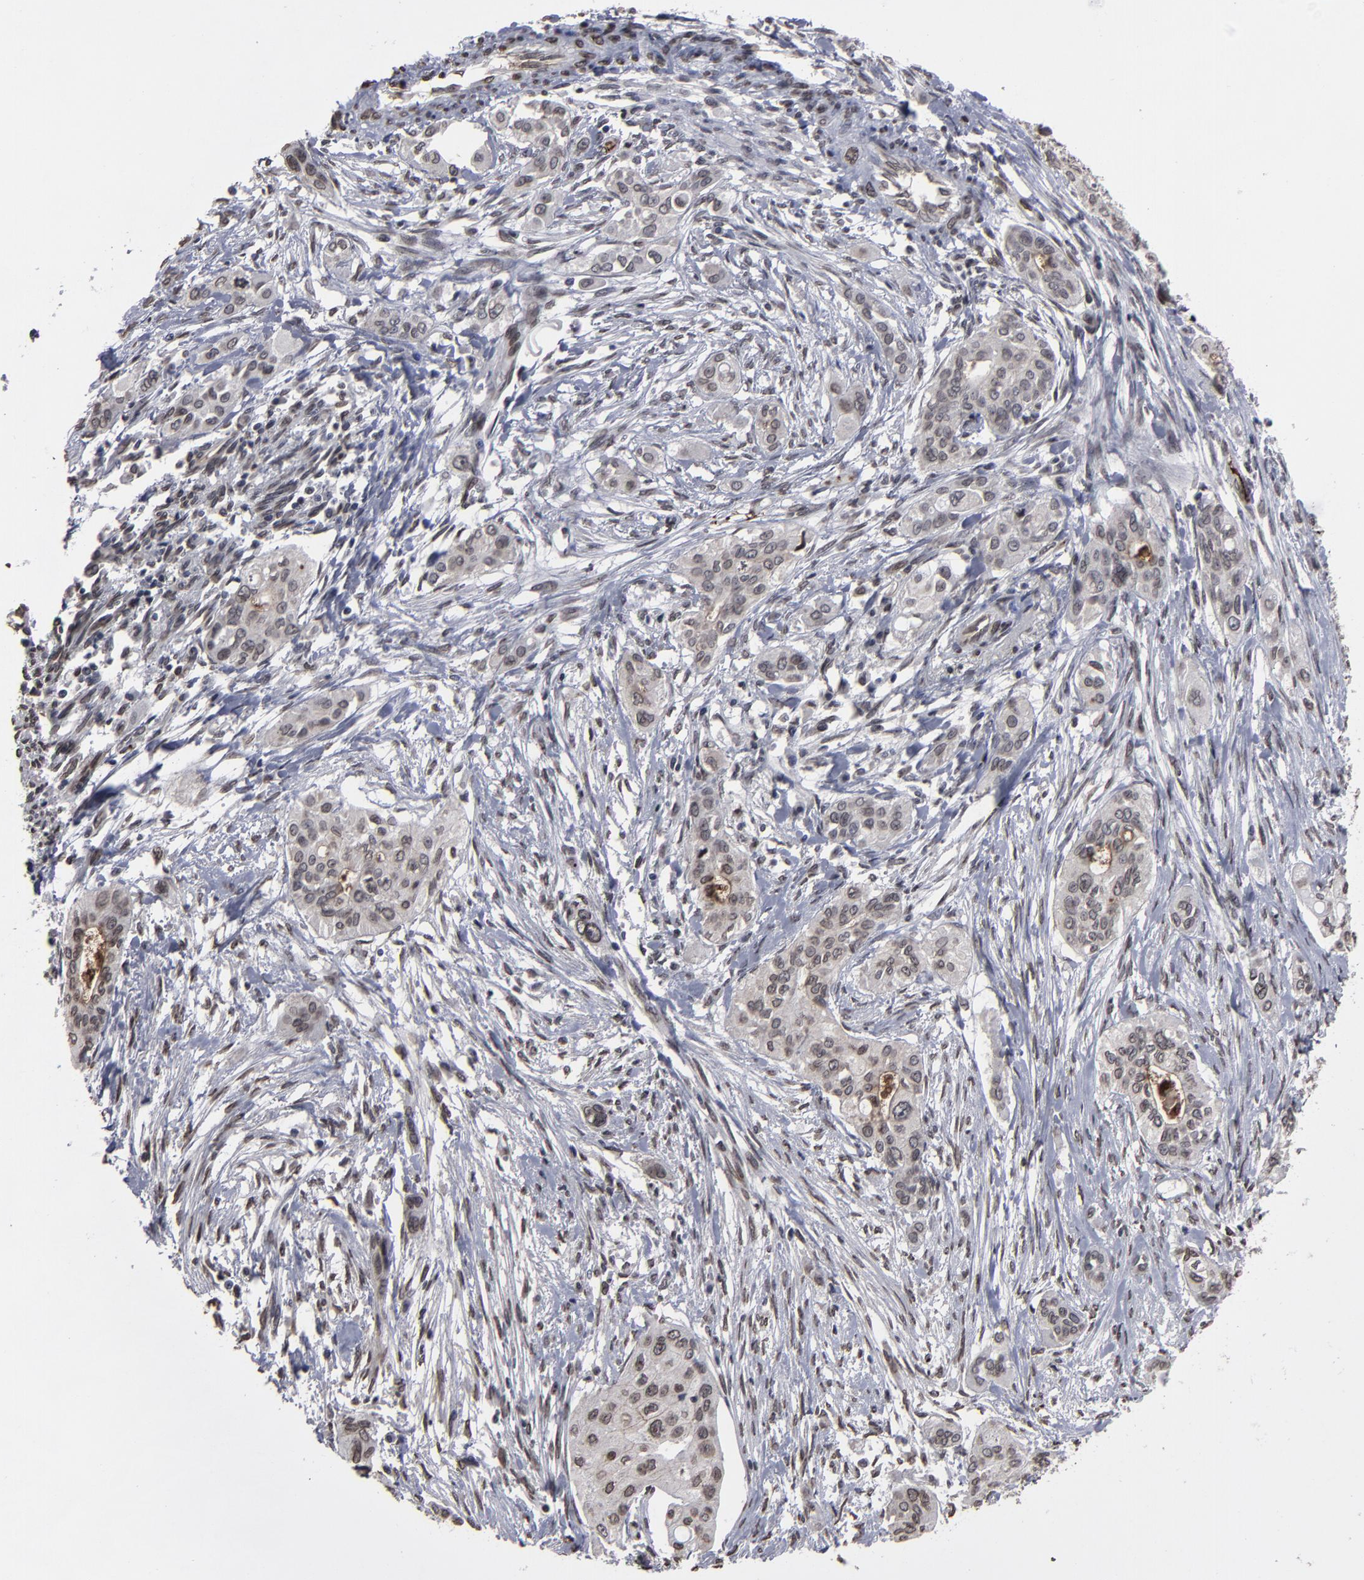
{"staining": {"intensity": "weak", "quantity": "25%-75%", "location": "cytoplasmic/membranous,nuclear"}, "tissue": "pancreatic cancer", "cell_type": "Tumor cells", "image_type": "cancer", "snomed": [{"axis": "morphology", "description": "Adenocarcinoma, NOS"}, {"axis": "topography", "description": "Pancreas"}], "caption": "Adenocarcinoma (pancreatic) stained with a protein marker reveals weak staining in tumor cells.", "gene": "BAZ1A", "patient": {"sex": "female", "age": 60}}